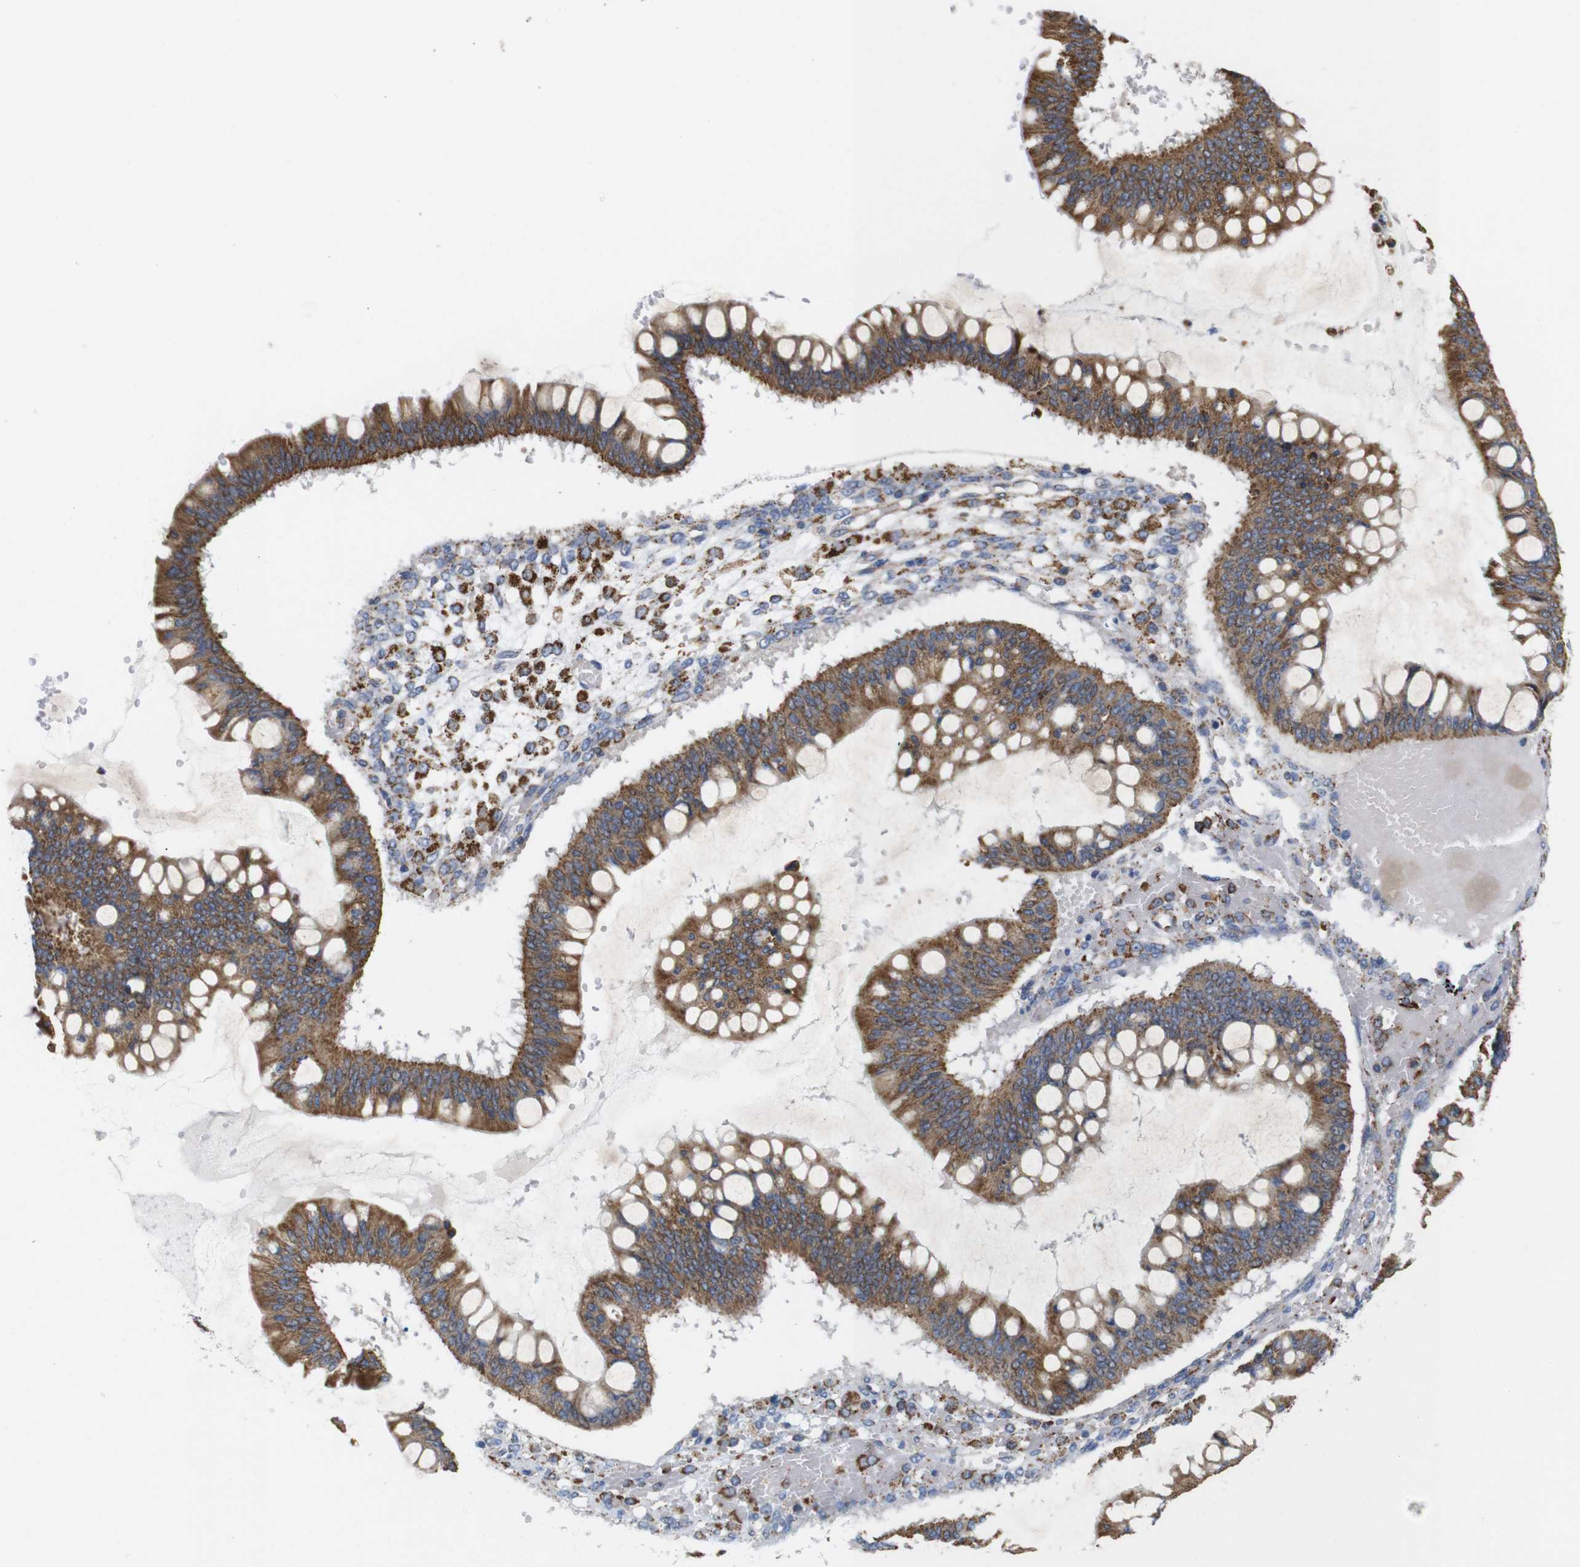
{"staining": {"intensity": "strong", "quantity": ">75%", "location": "cytoplasmic/membranous"}, "tissue": "ovarian cancer", "cell_type": "Tumor cells", "image_type": "cancer", "snomed": [{"axis": "morphology", "description": "Cystadenocarcinoma, mucinous, NOS"}, {"axis": "topography", "description": "Ovary"}], "caption": "Strong cytoplasmic/membranous expression for a protein is seen in approximately >75% of tumor cells of ovarian cancer using IHC.", "gene": "FAM171B", "patient": {"sex": "female", "age": 73}}